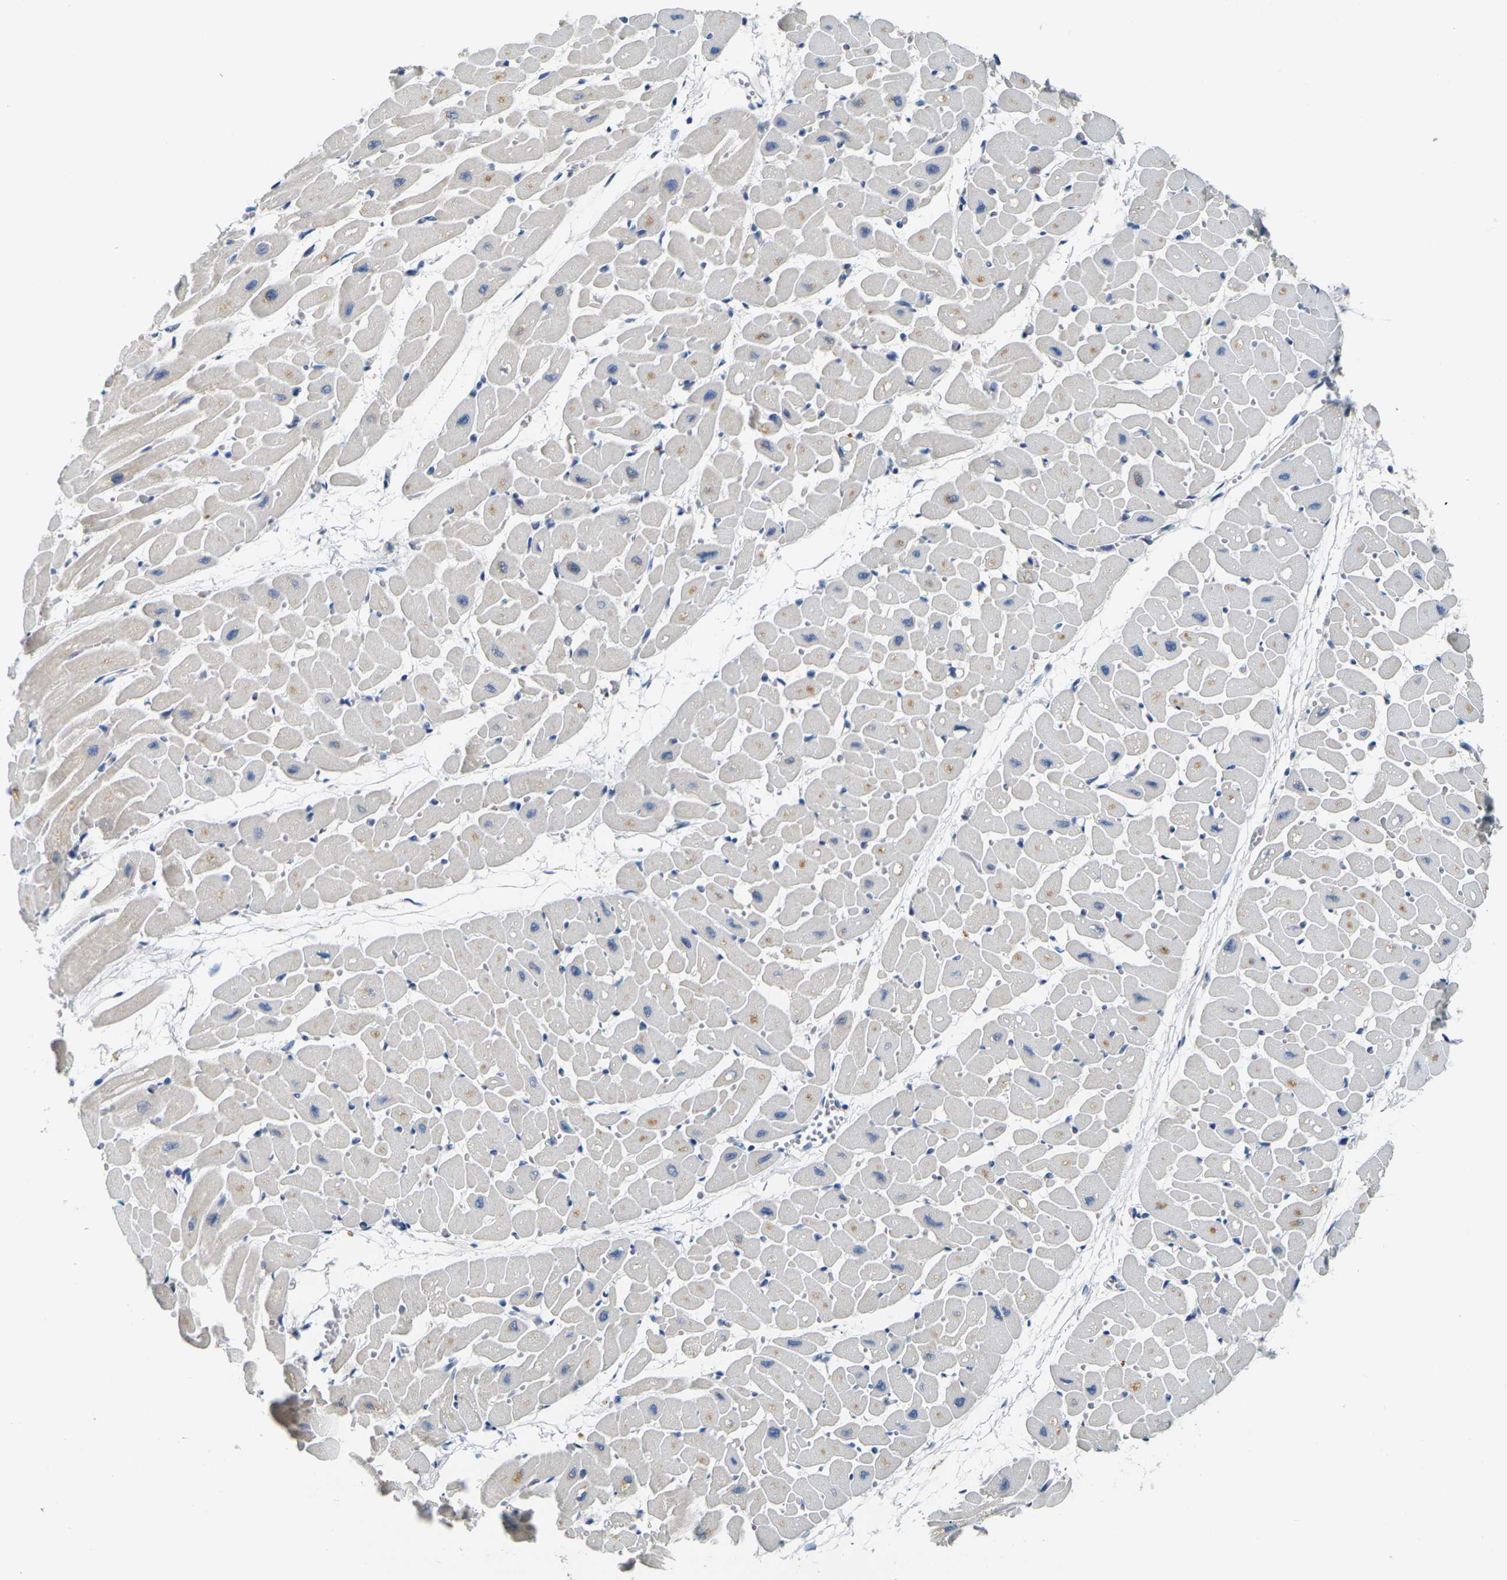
{"staining": {"intensity": "weak", "quantity": "<25%", "location": "cytoplasmic/membranous"}, "tissue": "heart muscle", "cell_type": "Cardiomyocytes", "image_type": "normal", "snomed": [{"axis": "morphology", "description": "Normal tissue, NOS"}, {"axis": "topography", "description": "Heart"}], "caption": "DAB immunohistochemical staining of benign human heart muscle reveals no significant expression in cardiomyocytes.", "gene": "SHISAL2B", "patient": {"sex": "male", "age": 45}}